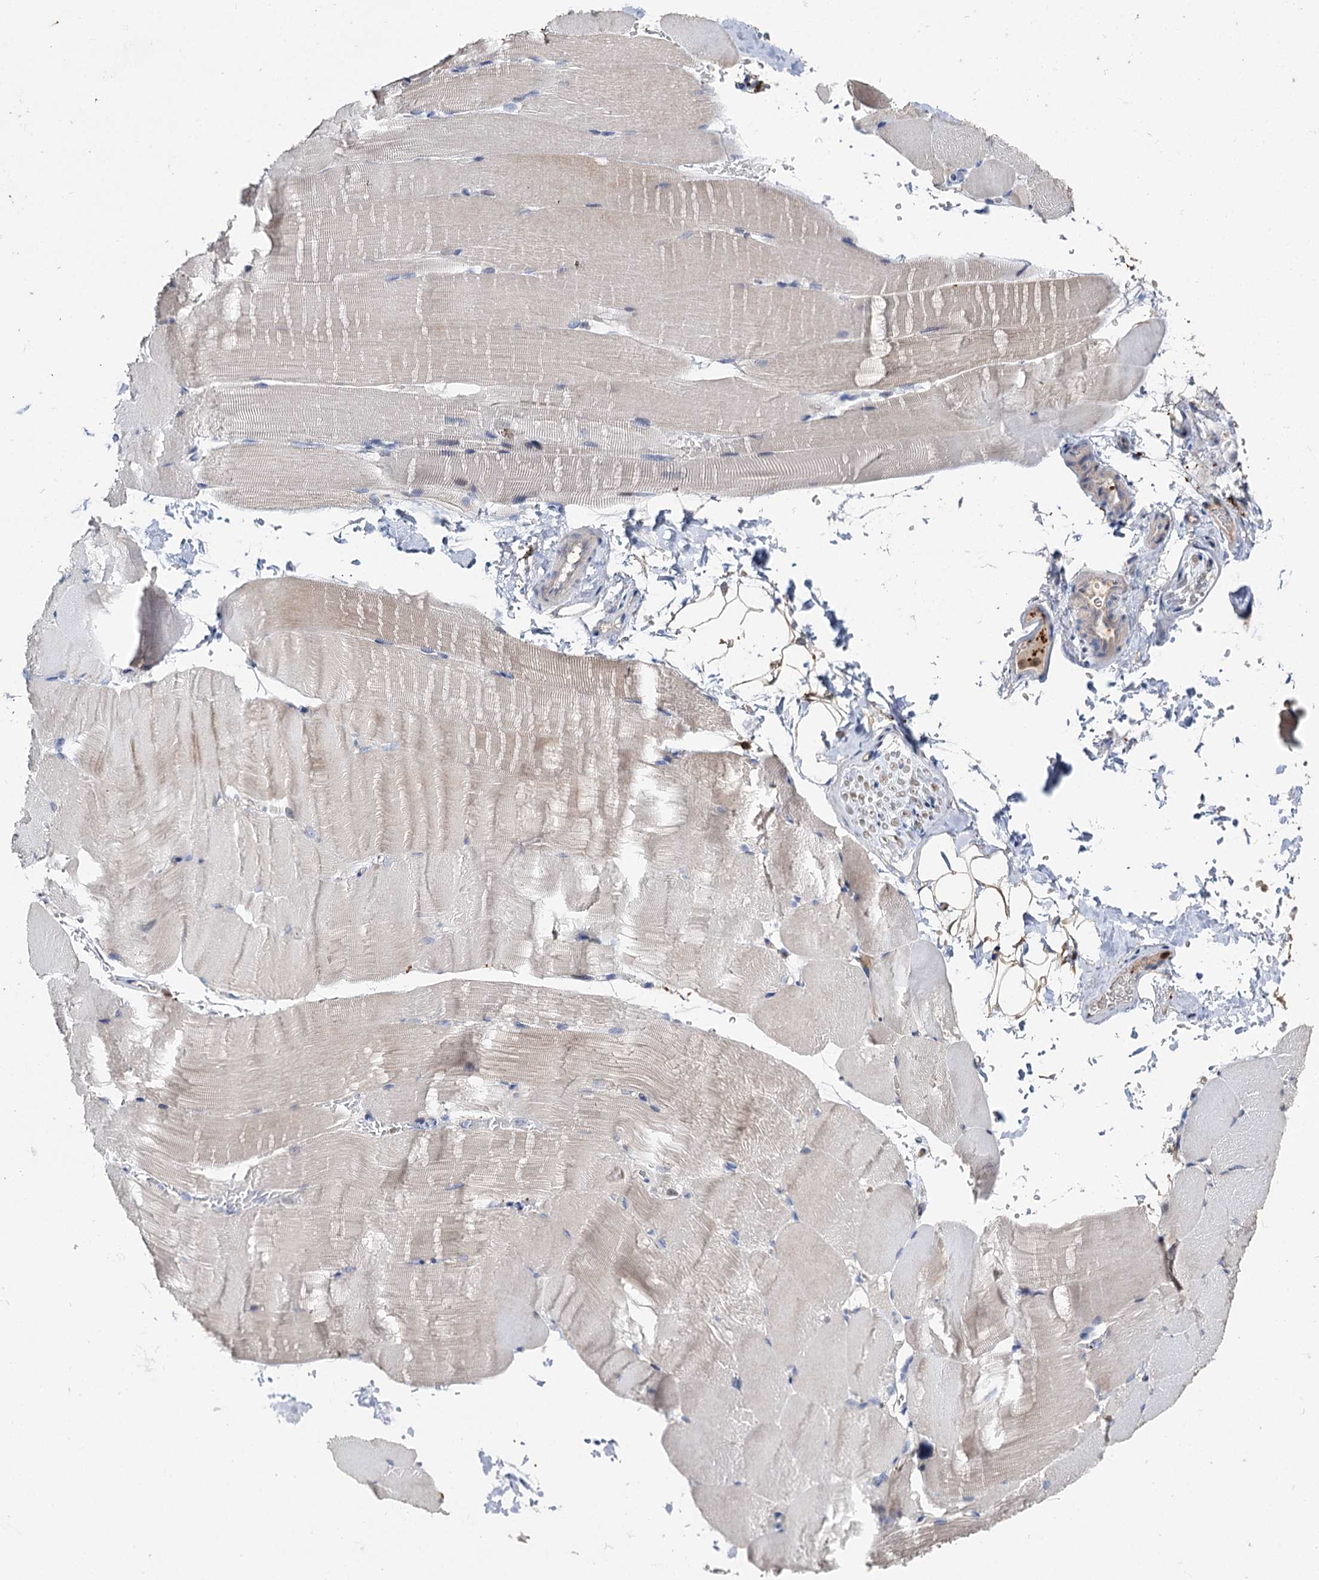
{"staining": {"intensity": "weak", "quantity": "<25%", "location": "cytoplasmic/membranous"}, "tissue": "skeletal muscle", "cell_type": "Myocytes", "image_type": "normal", "snomed": [{"axis": "morphology", "description": "Normal tissue, NOS"}, {"axis": "topography", "description": "Skeletal muscle"}, {"axis": "topography", "description": "Parathyroid gland"}], "caption": "IHC image of benign skeletal muscle: human skeletal muscle stained with DAB (3,3'-diaminobenzidine) exhibits no significant protein staining in myocytes.", "gene": "DNAH6", "patient": {"sex": "female", "age": 37}}